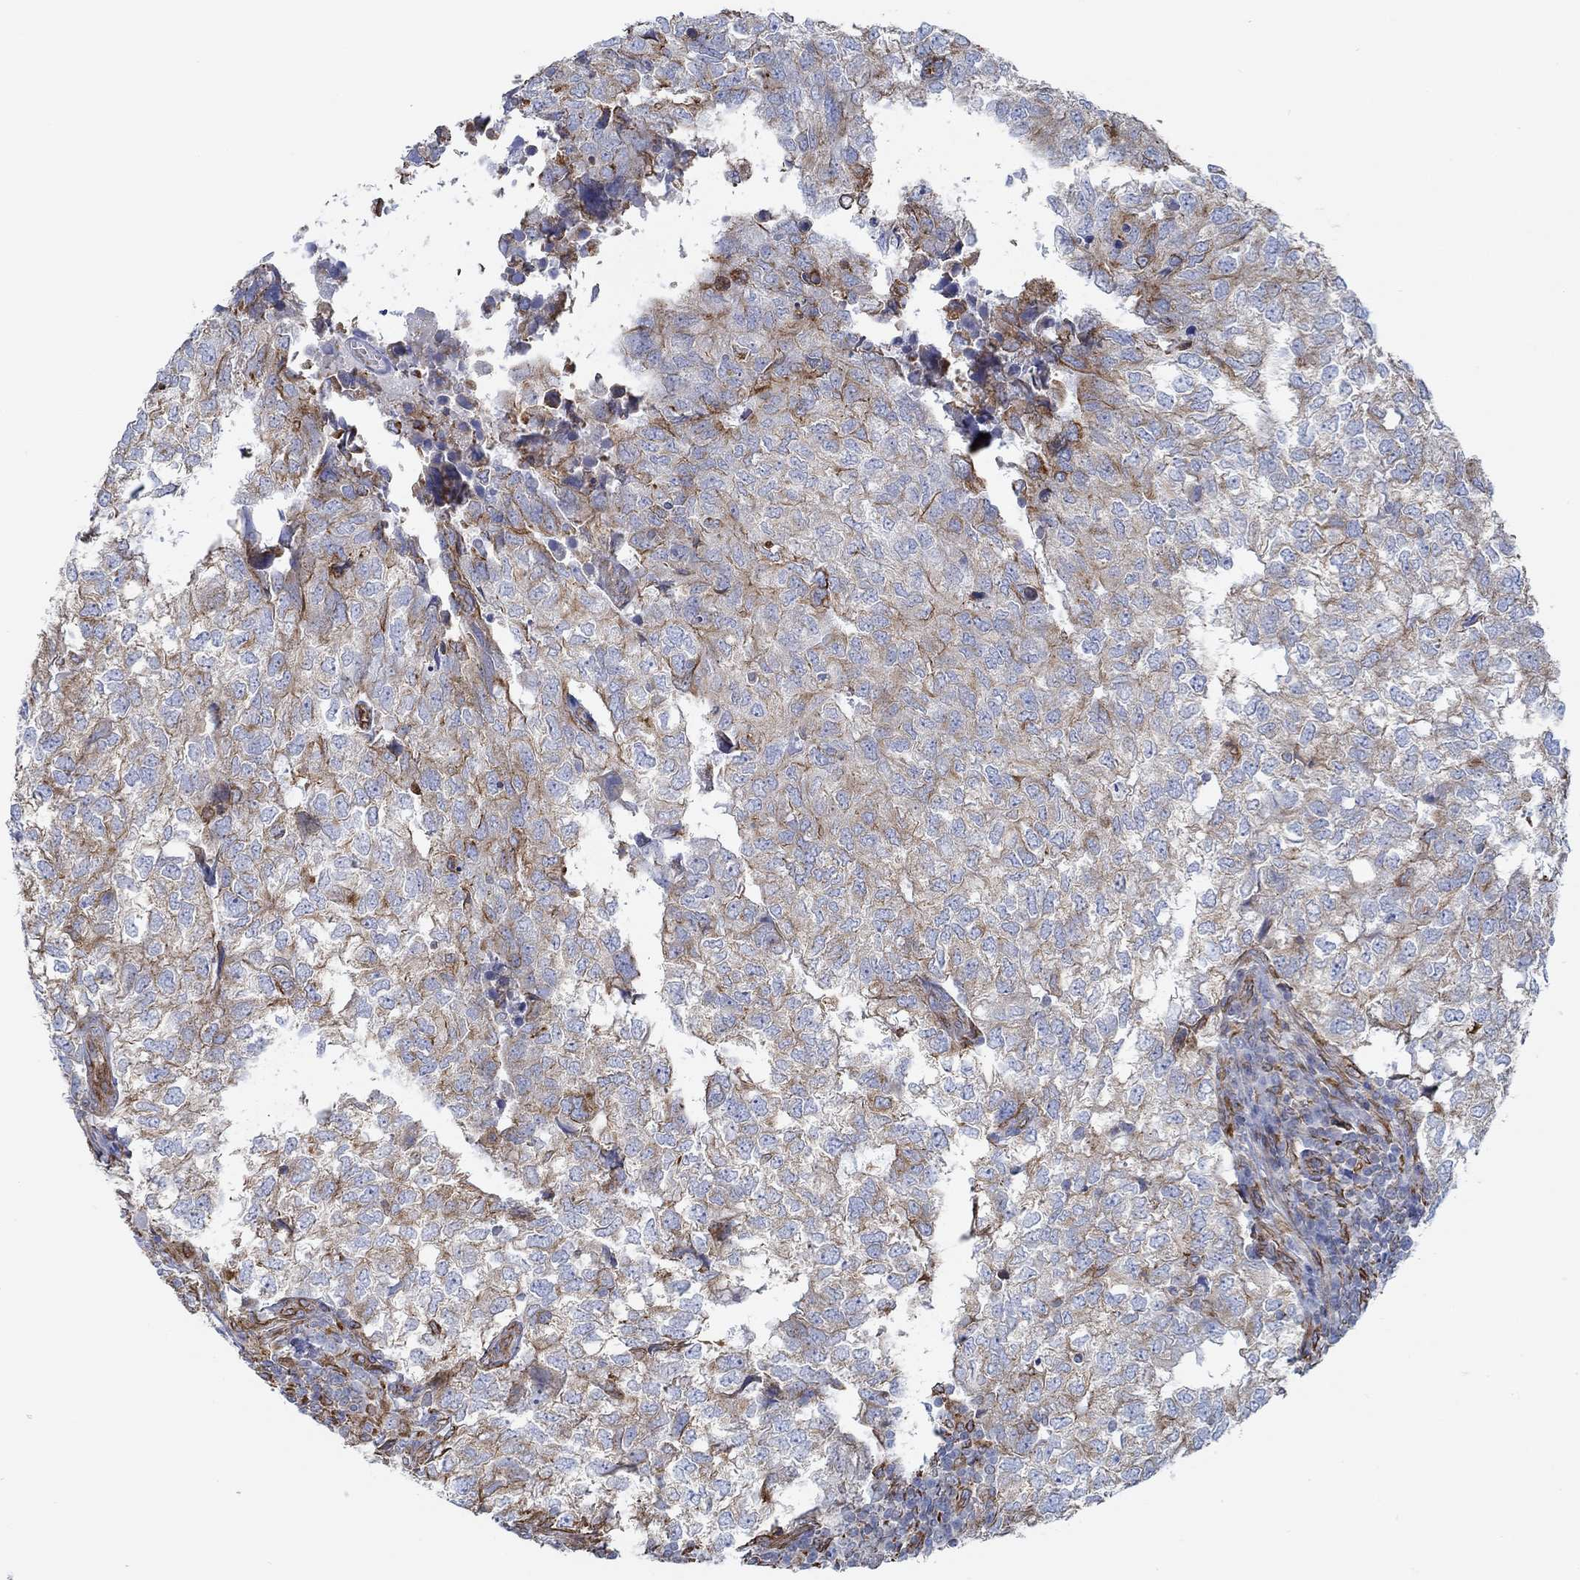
{"staining": {"intensity": "moderate", "quantity": "25%-75%", "location": "cytoplasmic/membranous"}, "tissue": "breast cancer", "cell_type": "Tumor cells", "image_type": "cancer", "snomed": [{"axis": "morphology", "description": "Duct carcinoma"}, {"axis": "topography", "description": "Breast"}], "caption": "IHC micrograph of neoplastic tissue: intraductal carcinoma (breast) stained using immunohistochemistry reveals medium levels of moderate protein expression localized specifically in the cytoplasmic/membranous of tumor cells, appearing as a cytoplasmic/membranous brown color.", "gene": "STC2", "patient": {"sex": "female", "age": 30}}